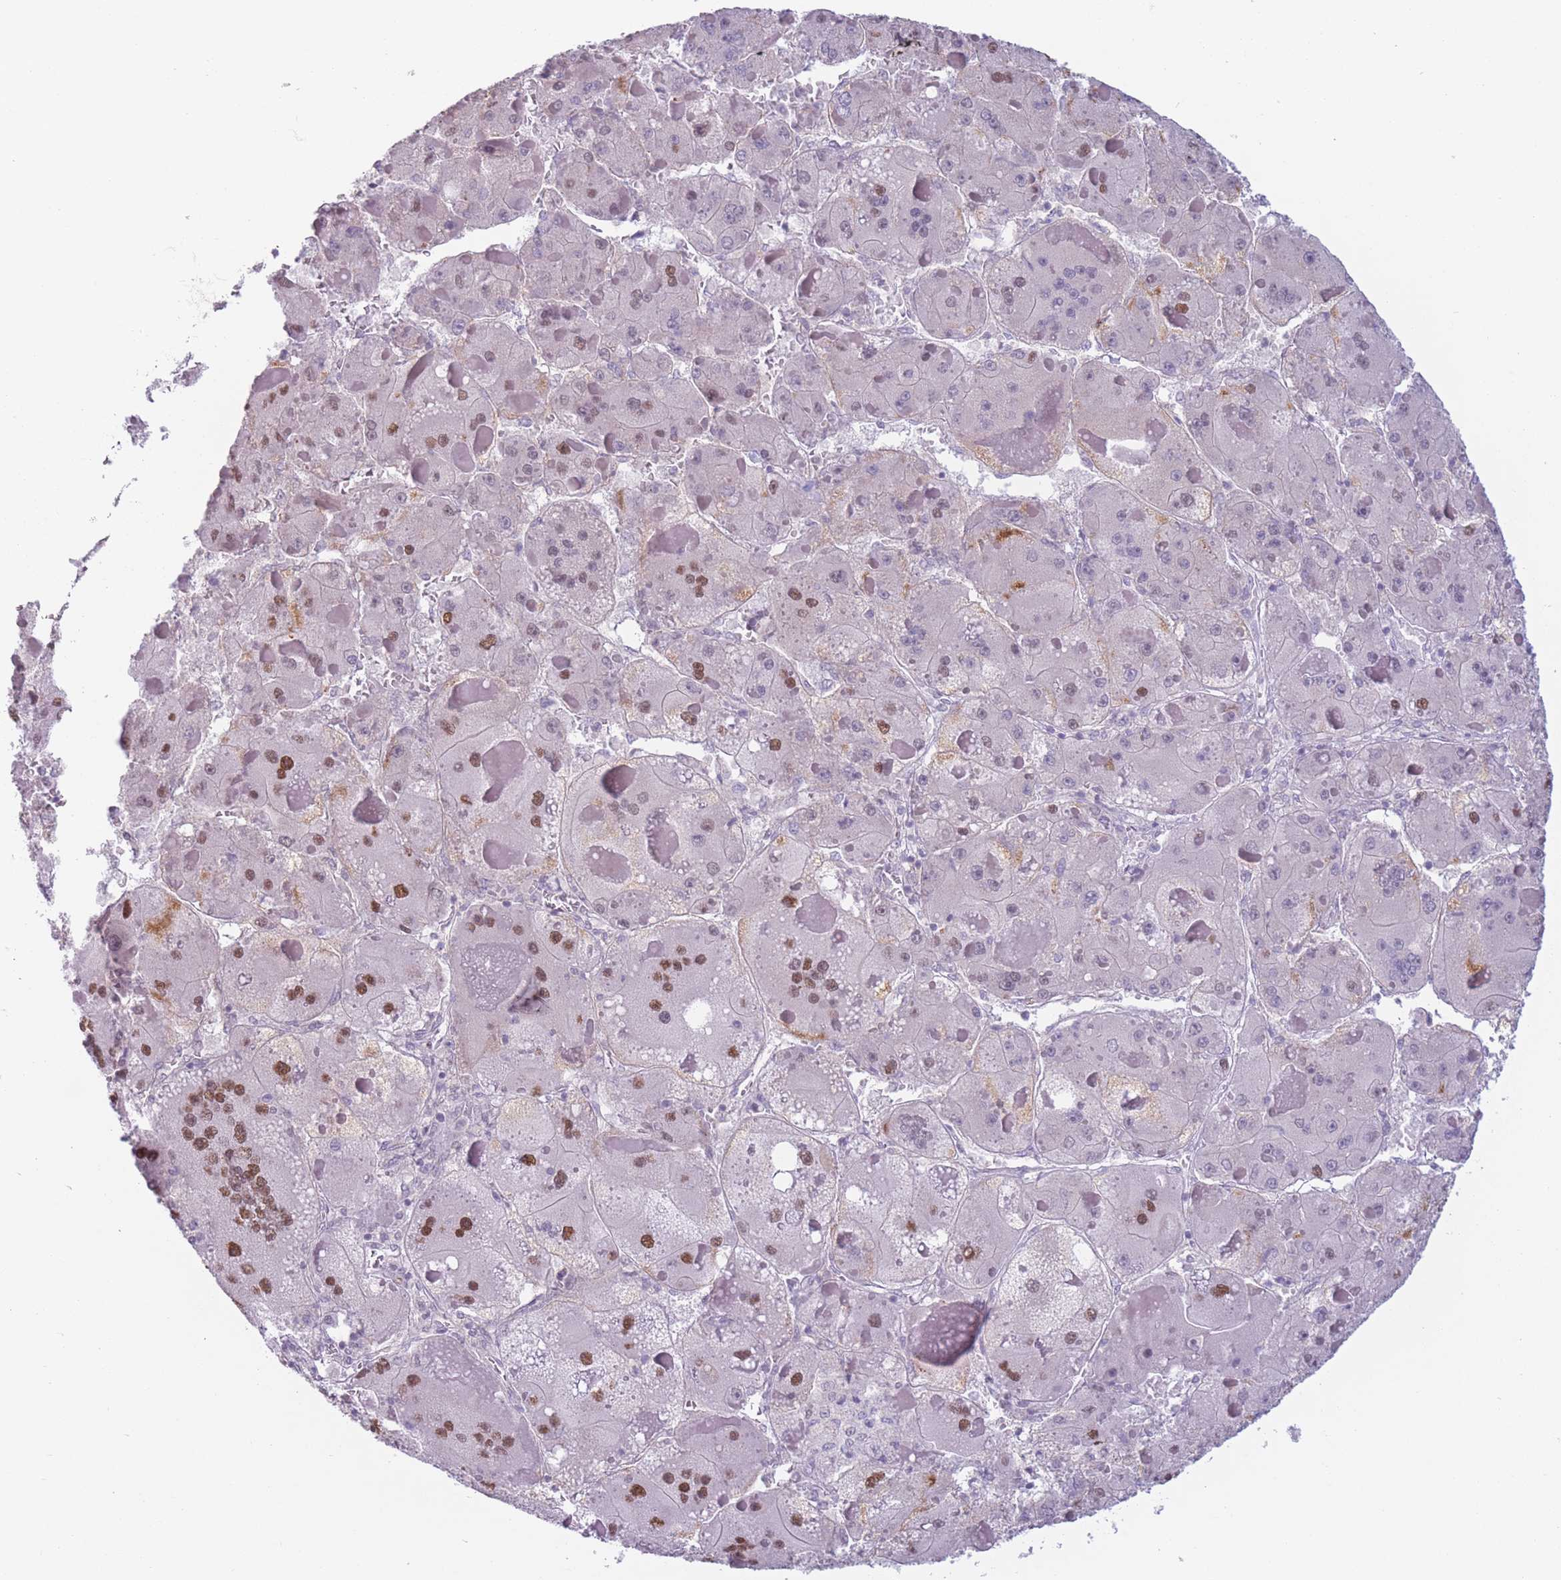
{"staining": {"intensity": "moderate", "quantity": "25%-75%", "location": "nuclear"}, "tissue": "liver cancer", "cell_type": "Tumor cells", "image_type": "cancer", "snomed": [{"axis": "morphology", "description": "Carcinoma, Hepatocellular, NOS"}, {"axis": "topography", "description": "Liver"}], "caption": "Hepatocellular carcinoma (liver) stained for a protein displays moderate nuclear positivity in tumor cells.", "gene": "ZNF439", "patient": {"sex": "female", "age": 73}}